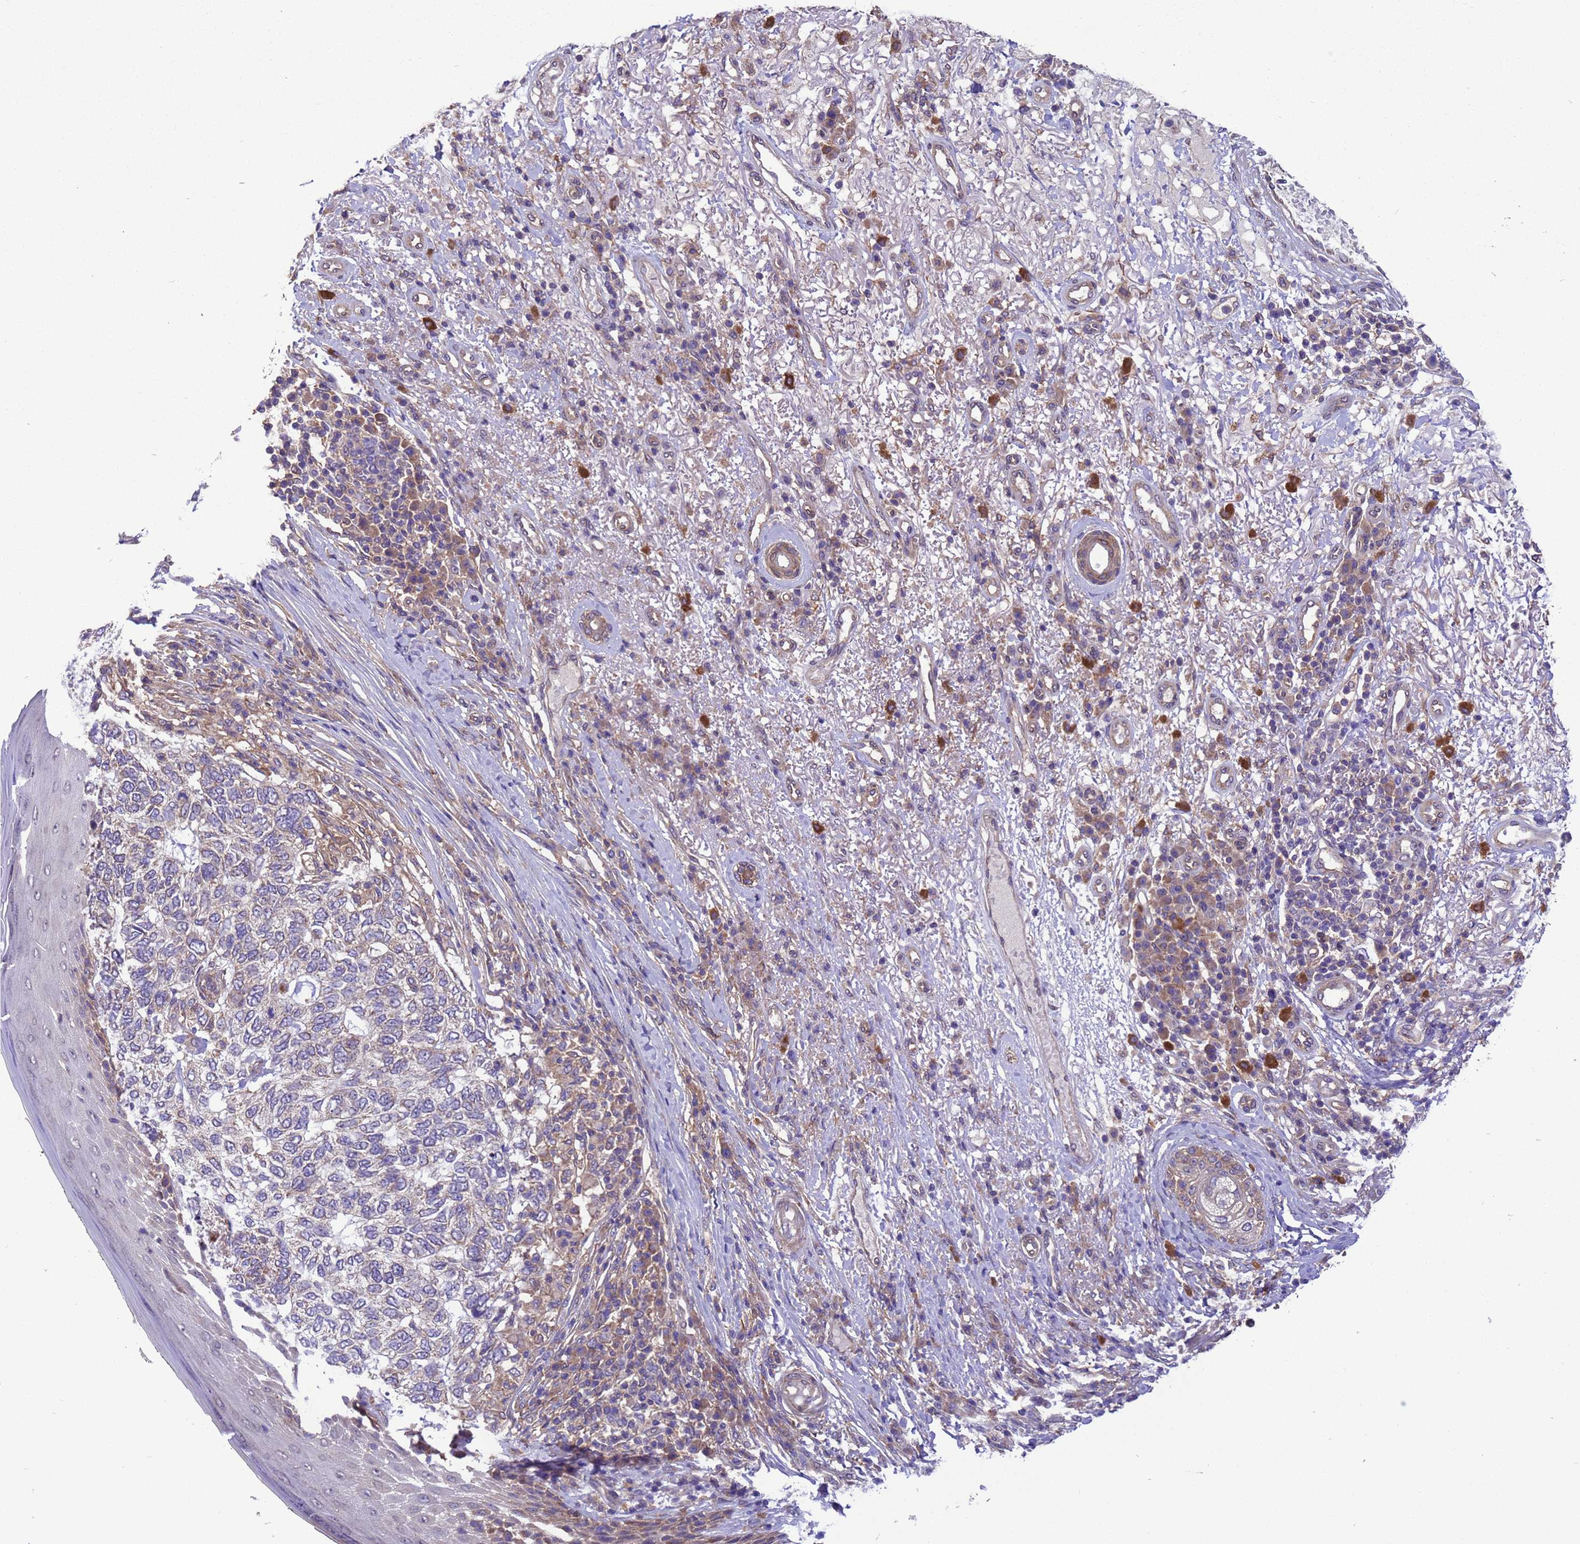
{"staining": {"intensity": "negative", "quantity": "none", "location": "none"}, "tissue": "skin cancer", "cell_type": "Tumor cells", "image_type": "cancer", "snomed": [{"axis": "morphology", "description": "Basal cell carcinoma"}, {"axis": "topography", "description": "Skin"}], "caption": "Immunohistochemistry of human skin cancer (basal cell carcinoma) exhibits no positivity in tumor cells.", "gene": "ARHGAP12", "patient": {"sex": "female", "age": 65}}